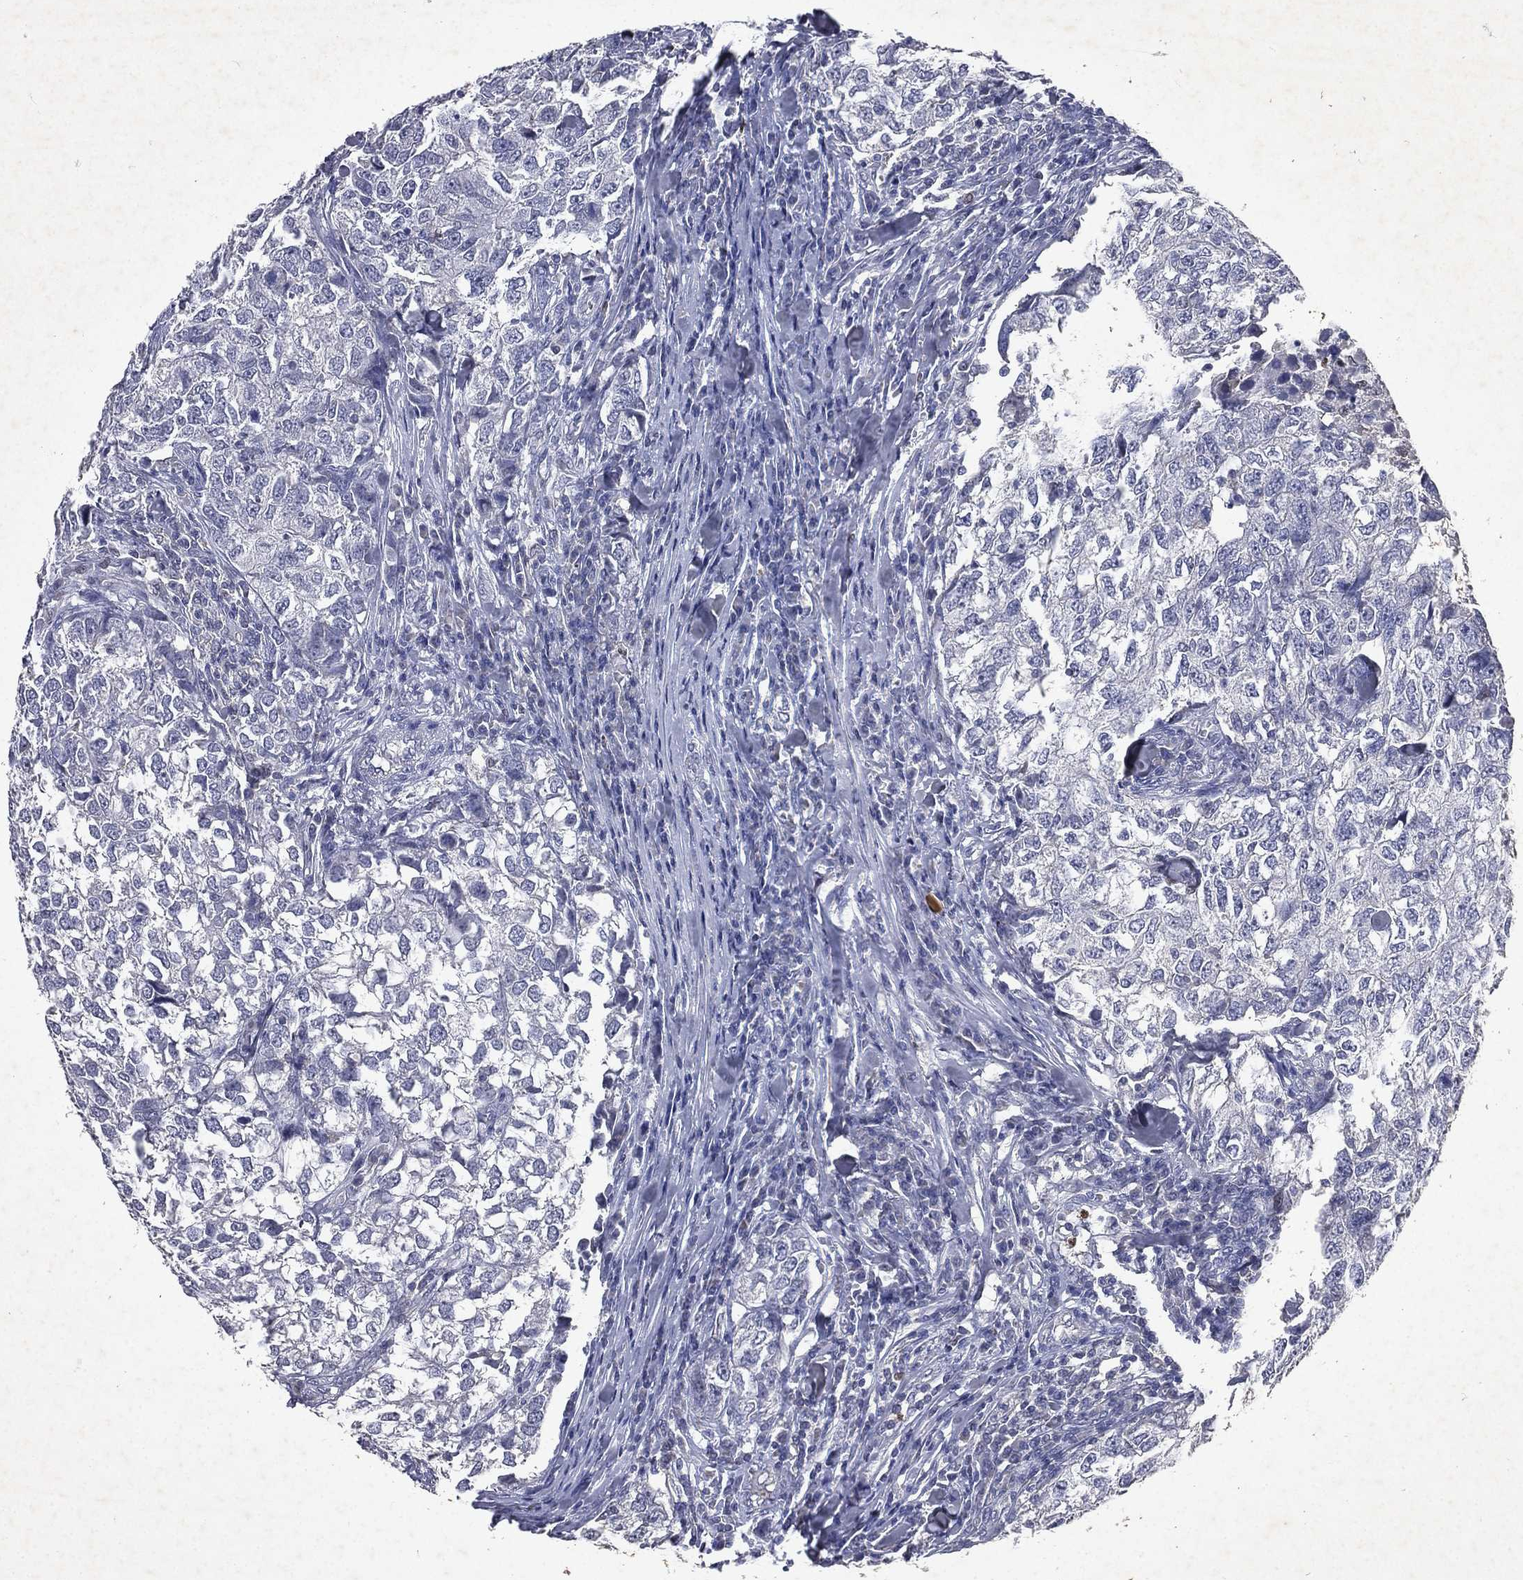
{"staining": {"intensity": "negative", "quantity": "none", "location": "none"}, "tissue": "breast cancer", "cell_type": "Tumor cells", "image_type": "cancer", "snomed": [{"axis": "morphology", "description": "Duct carcinoma"}, {"axis": "topography", "description": "Breast"}], "caption": "Immunohistochemistry micrograph of neoplastic tissue: human intraductal carcinoma (breast) stained with DAB exhibits no significant protein positivity in tumor cells. The staining was performed using DAB (3,3'-diaminobenzidine) to visualize the protein expression in brown, while the nuclei were stained in blue with hematoxylin (Magnification: 20x).", "gene": "SLC34A2", "patient": {"sex": "female", "age": 30}}